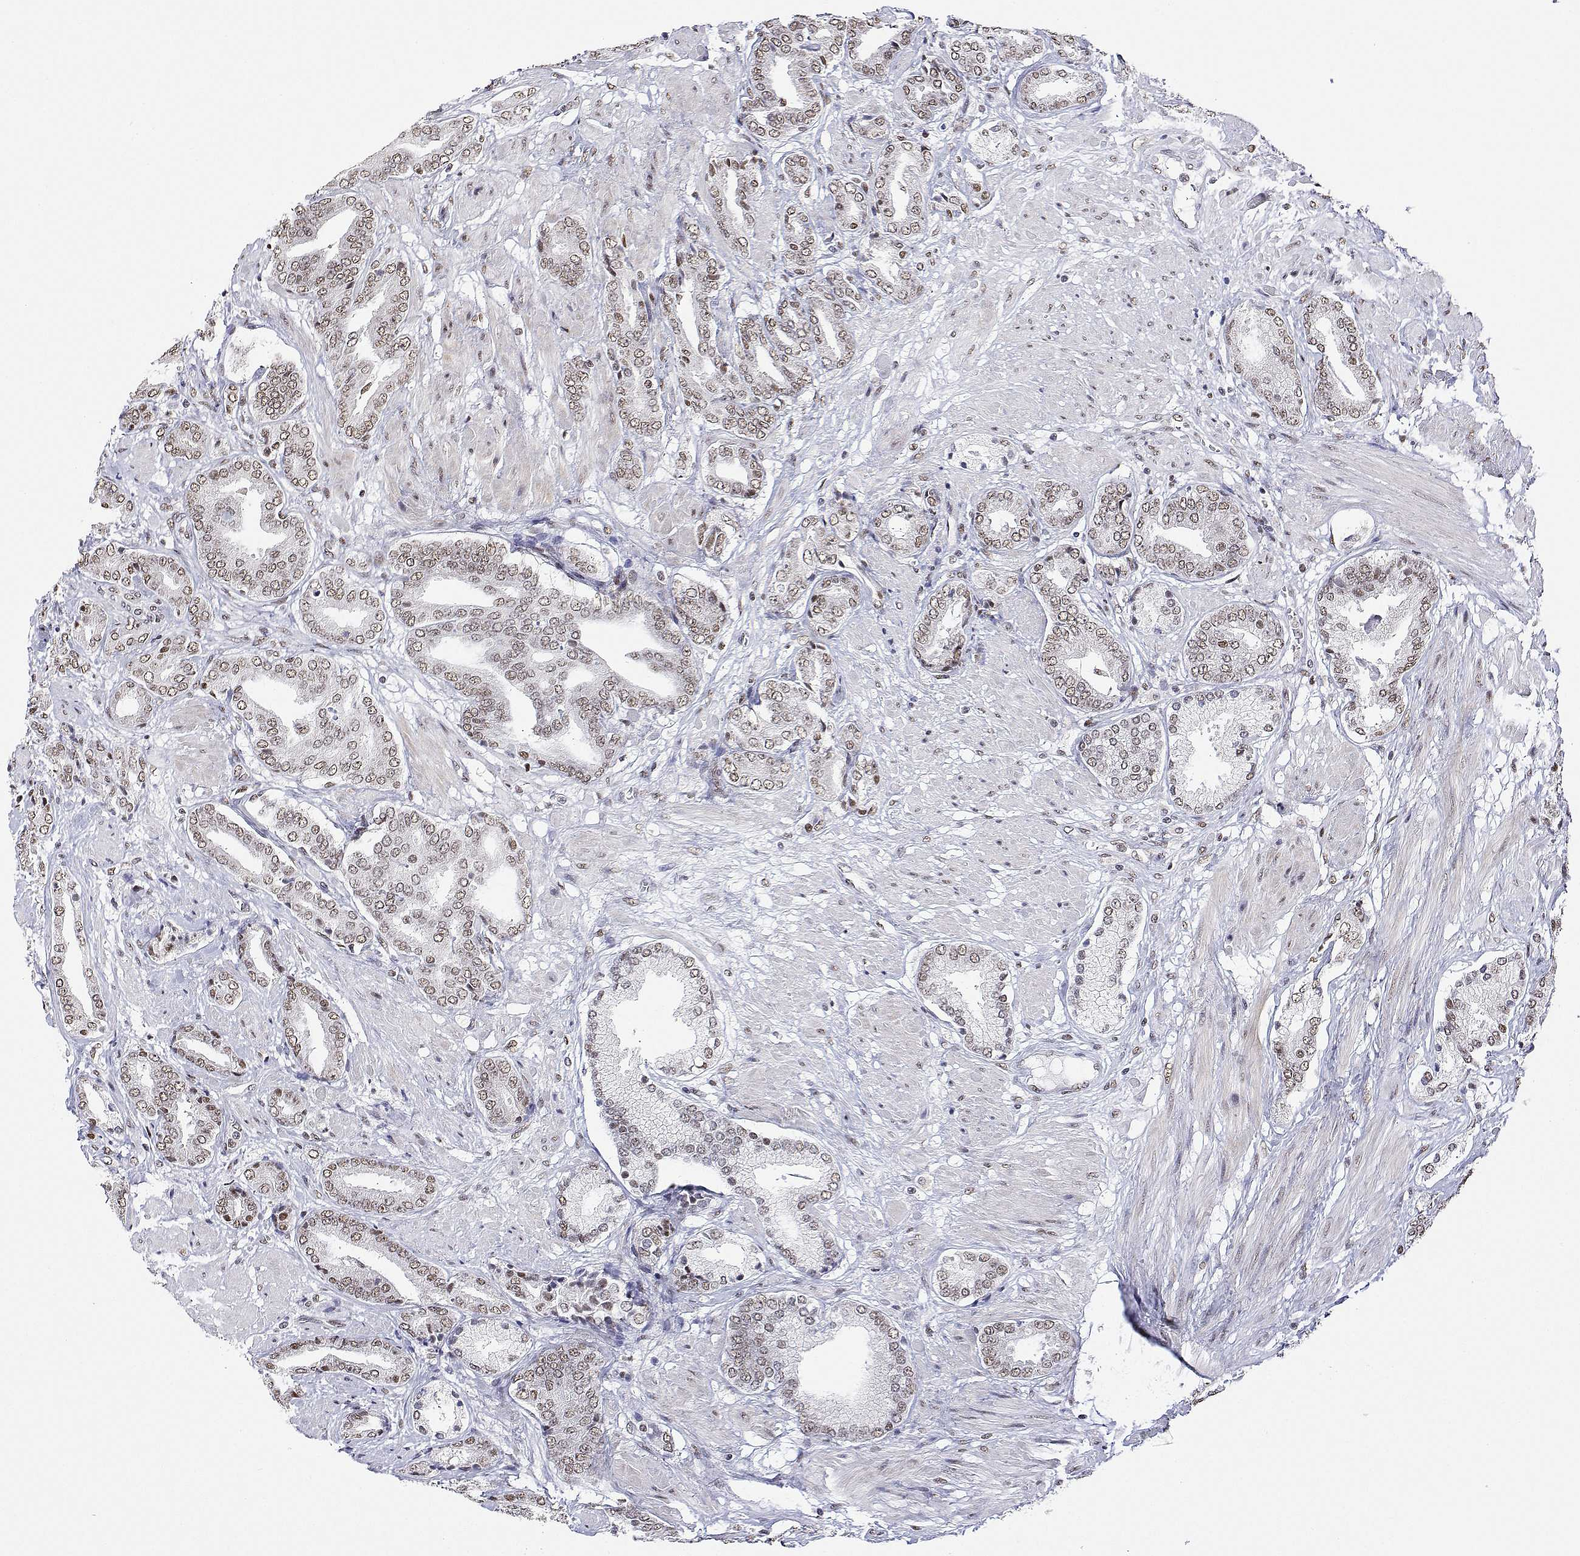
{"staining": {"intensity": "weak", "quantity": ">75%", "location": "nuclear"}, "tissue": "prostate cancer", "cell_type": "Tumor cells", "image_type": "cancer", "snomed": [{"axis": "morphology", "description": "Adenocarcinoma, High grade"}, {"axis": "topography", "description": "Prostate"}], "caption": "High-power microscopy captured an IHC photomicrograph of prostate high-grade adenocarcinoma, revealing weak nuclear expression in about >75% of tumor cells. The protein of interest is shown in brown color, while the nuclei are stained blue.", "gene": "ADAR", "patient": {"sex": "male", "age": 68}}